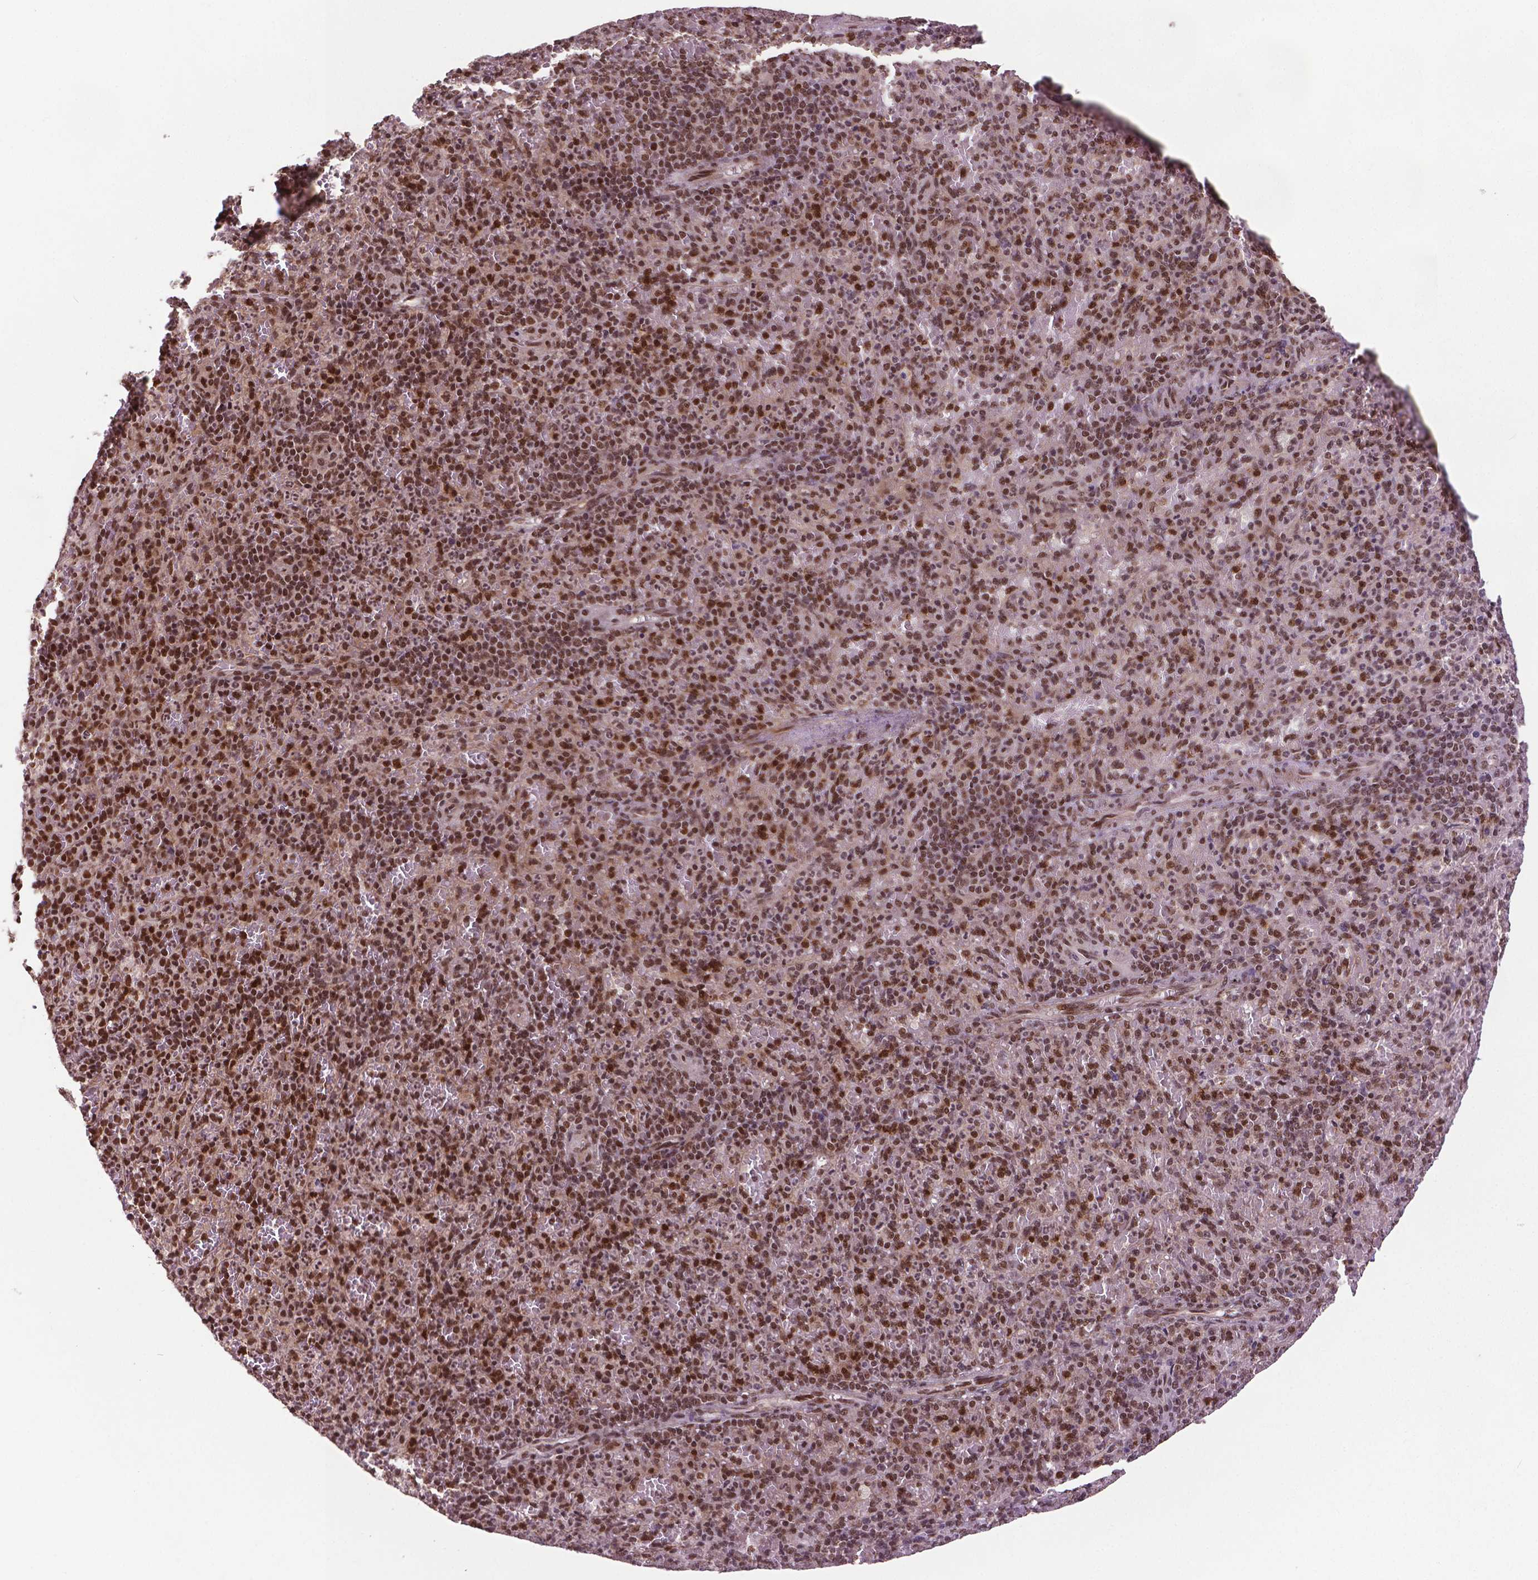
{"staining": {"intensity": "strong", "quantity": ">75%", "location": "nuclear"}, "tissue": "spleen", "cell_type": "Cells in red pulp", "image_type": "normal", "snomed": [{"axis": "morphology", "description": "Normal tissue, NOS"}, {"axis": "topography", "description": "Spleen"}], "caption": "Normal spleen reveals strong nuclear expression in approximately >75% of cells in red pulp The protein is shown in brown color, while the nuclei are stained blue..", "gene": "SIRT6", "patient": {"sex": "female", "age": 74}}